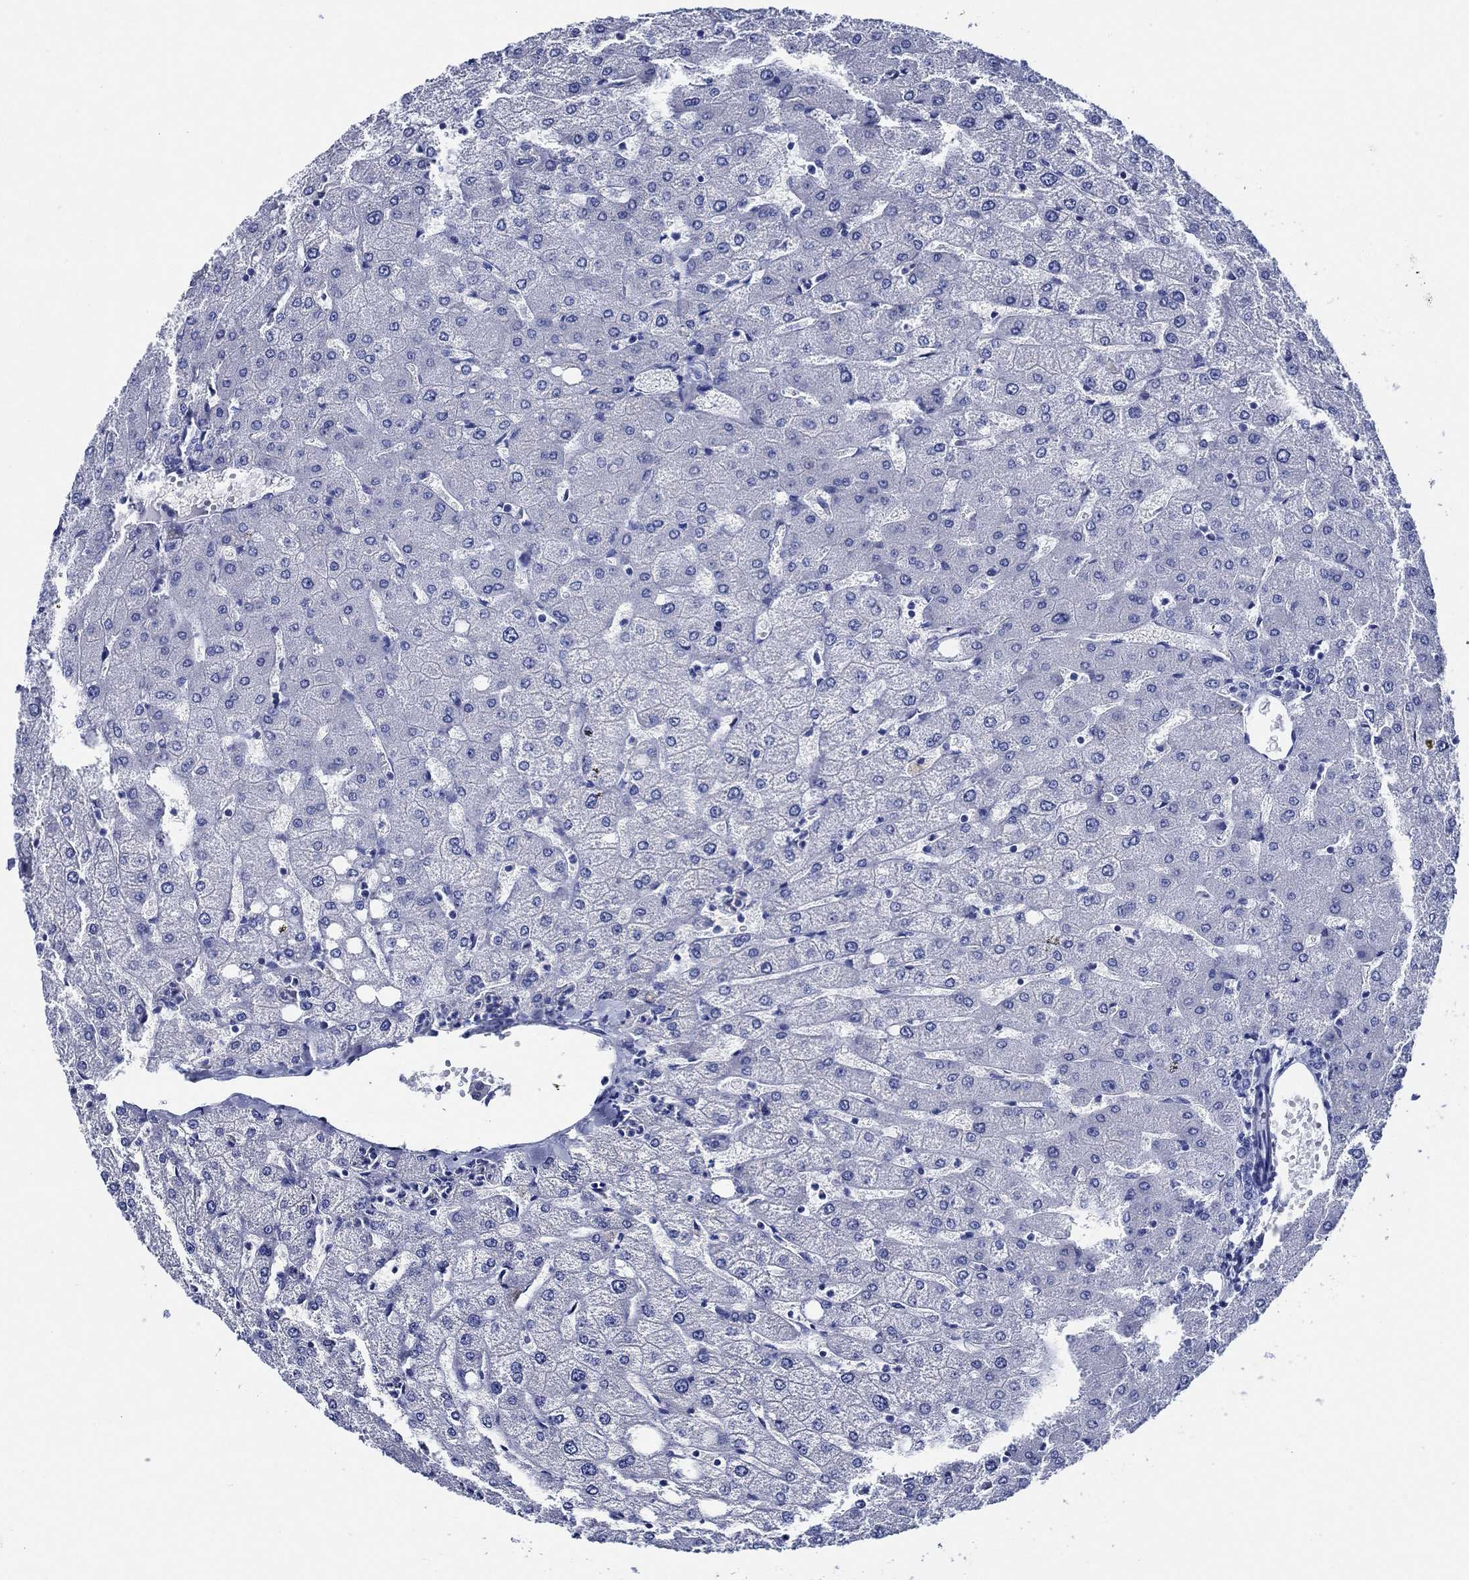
{"staining": {"intensity": "negative", "quantity": "none", "location": "none"}, "tissue": "liver", "cell_type": "Cholangiocytes", "image_type": "normal", "snomed": [{"axis": "morphology", "description": "Normal tissue, NOS"}, {"axis": "topography", "description": "Liver"}], "caption": "Human liver stained for a protein using immunohistochemistry (IHC) shows no staining in cholangiocytes.", "gene": "WDR62", "patient": {"sex": "female", "age": 54}}